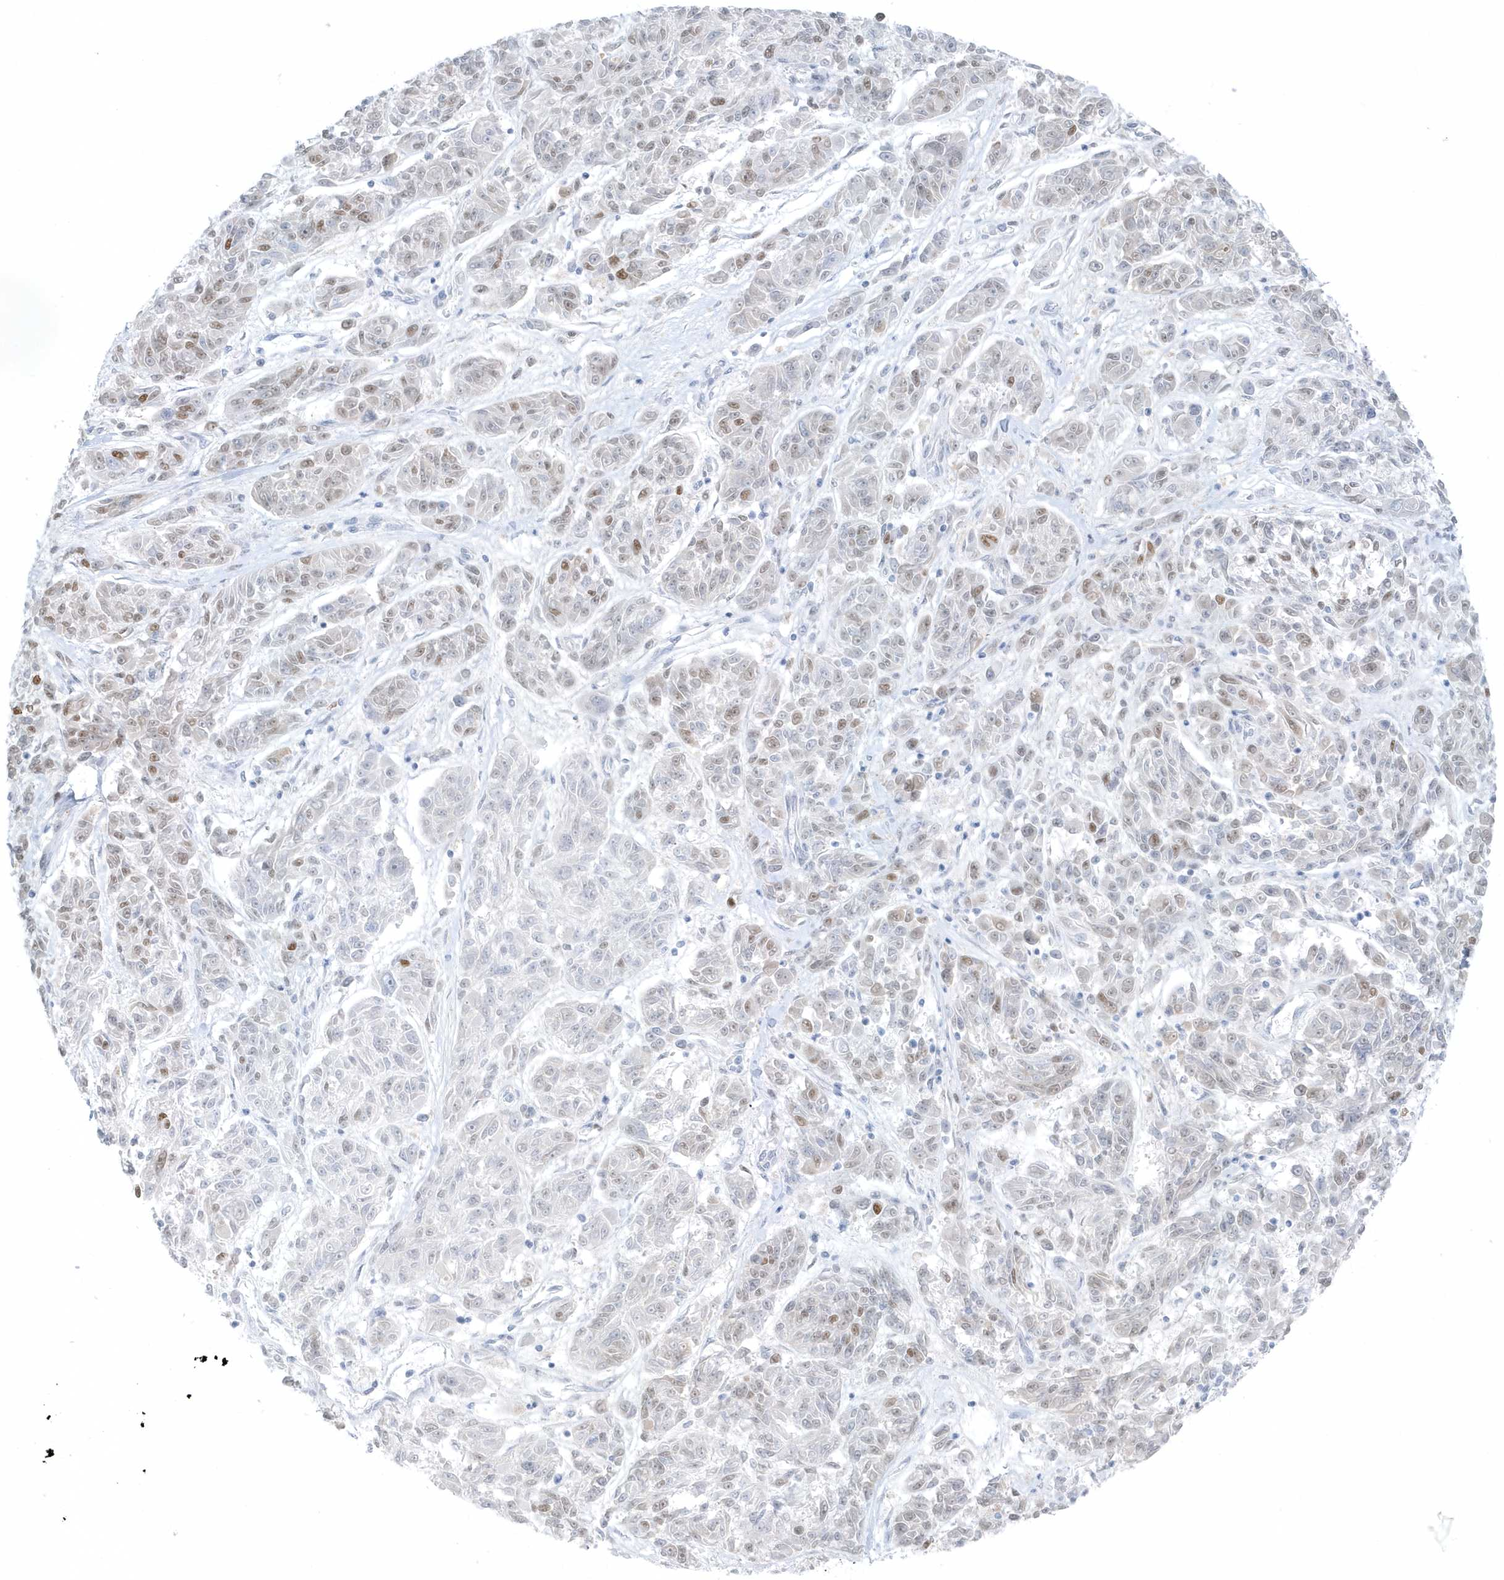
{"staining": {"intensity": "moderate", "quantity": "25%-75%", "location": "nuclear"}, "tissue": "melanoma", "cell_type": "Tumor cells", "image_type": "cancer", "snomed": [{"axis": "morphology", "description": "Malignant melanoma, NOS"}, {"axis": "topography", "description": "Skin"}], "caption": "Protein expression analysis of malignant melanoma displays moderate nuclear staining in approximately 25%-75% of tumor cells. The protein of interest is shown in brown color, while the nuclei are stained blue.", "gene": "SMIM34", "patient": {"sex": "male", "age": 53}}